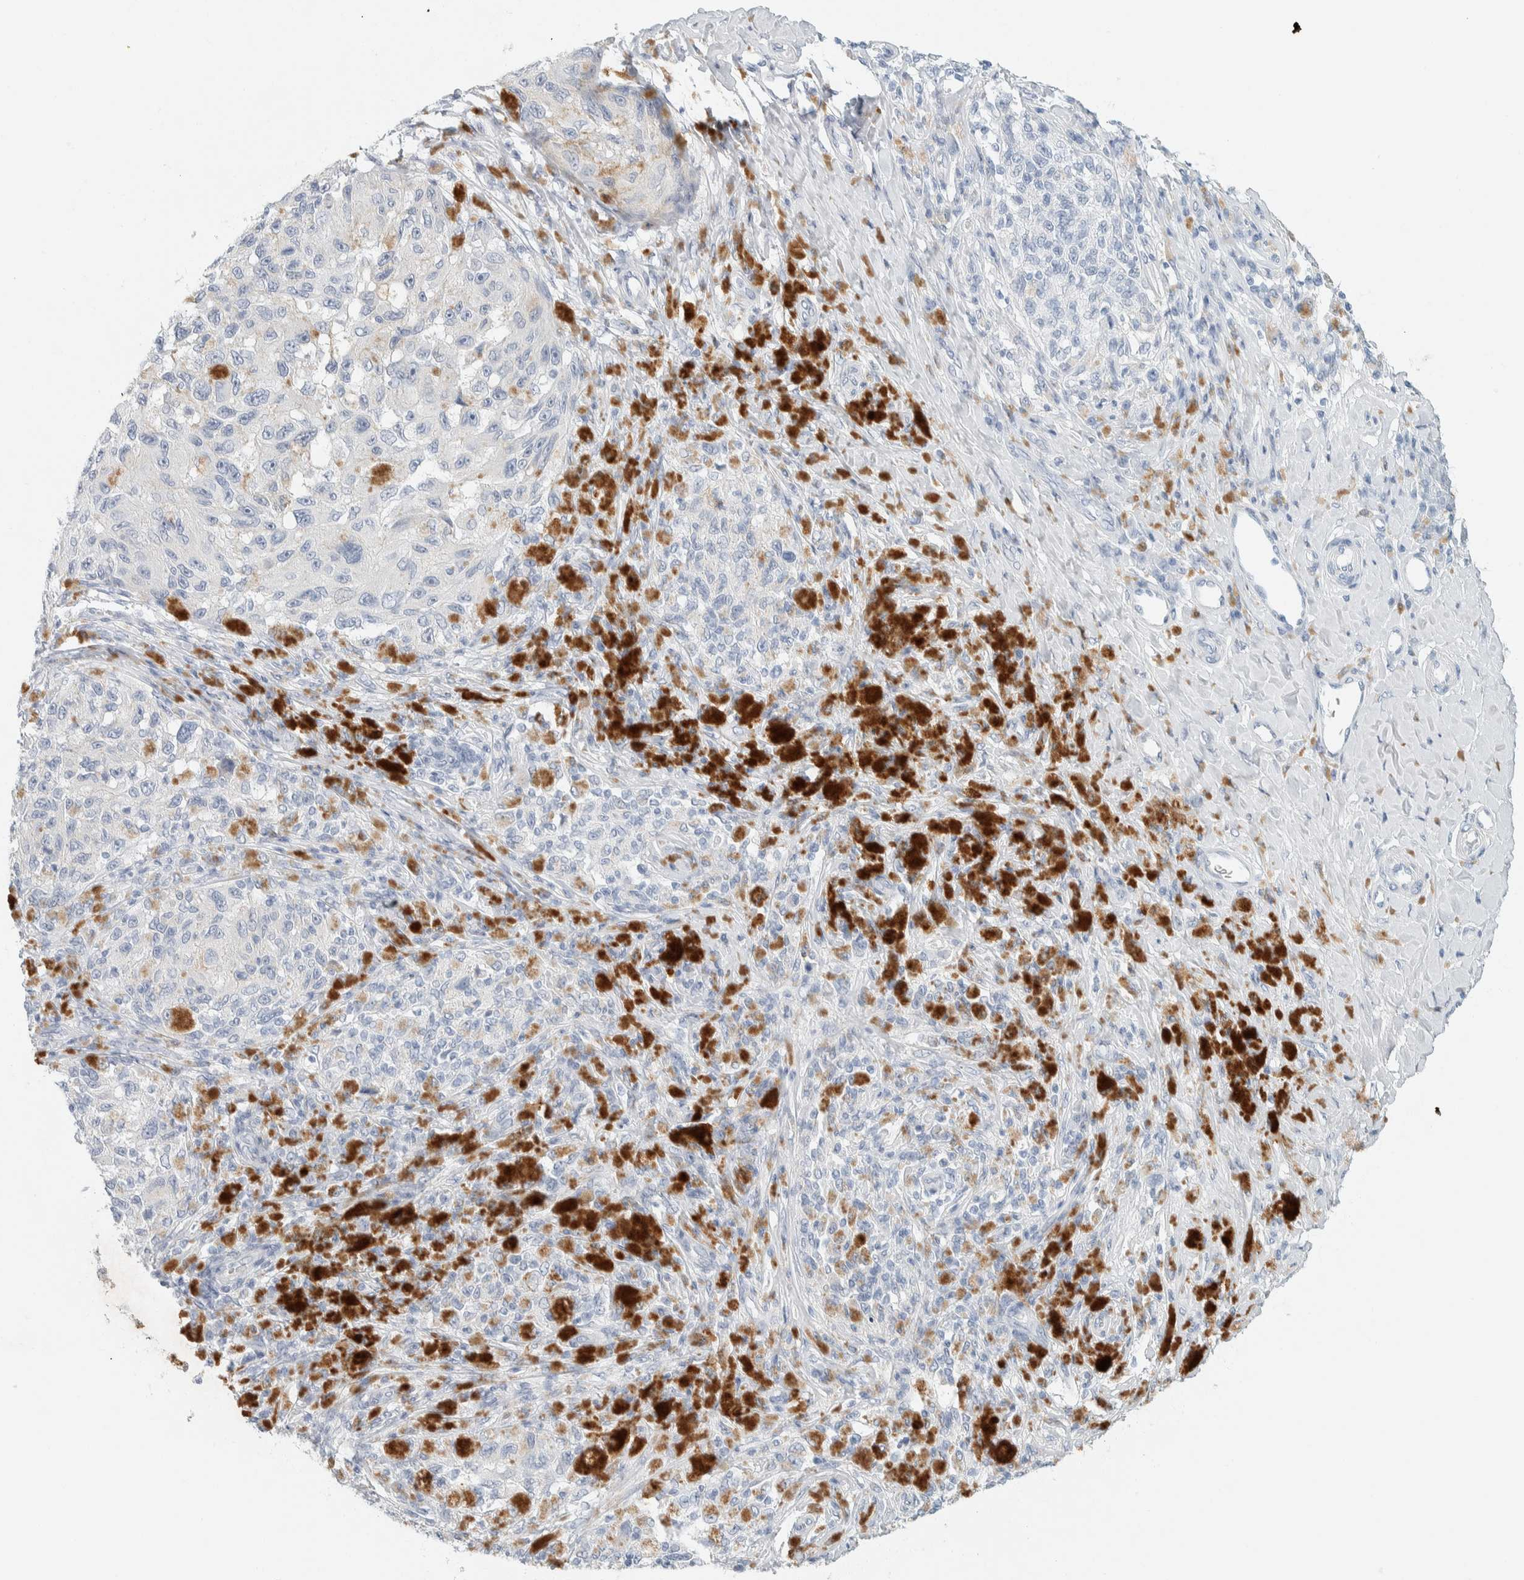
{"staining": {"intensity": "negative", "quantity": "none", "location": "none"}, "tissue": "melanoma", "cell_type": "Tumor cells", "image_type": "cancer", "snomed": [{"axis": "morphology", "description": "Malignant melanoma, NOS"}, {"axis": "topography", "description": "Skin"}], "caption": "IHC photomicrograph of neoplastic tissue: malignant melanoma stained with DAB (3,3'-diaminobenzidine) reveals no significant protein expression in tumor cells. Nuclei are stained in blue.", "gene": "ALOX12B", "patient": {"sex": "female", "age": 73}}